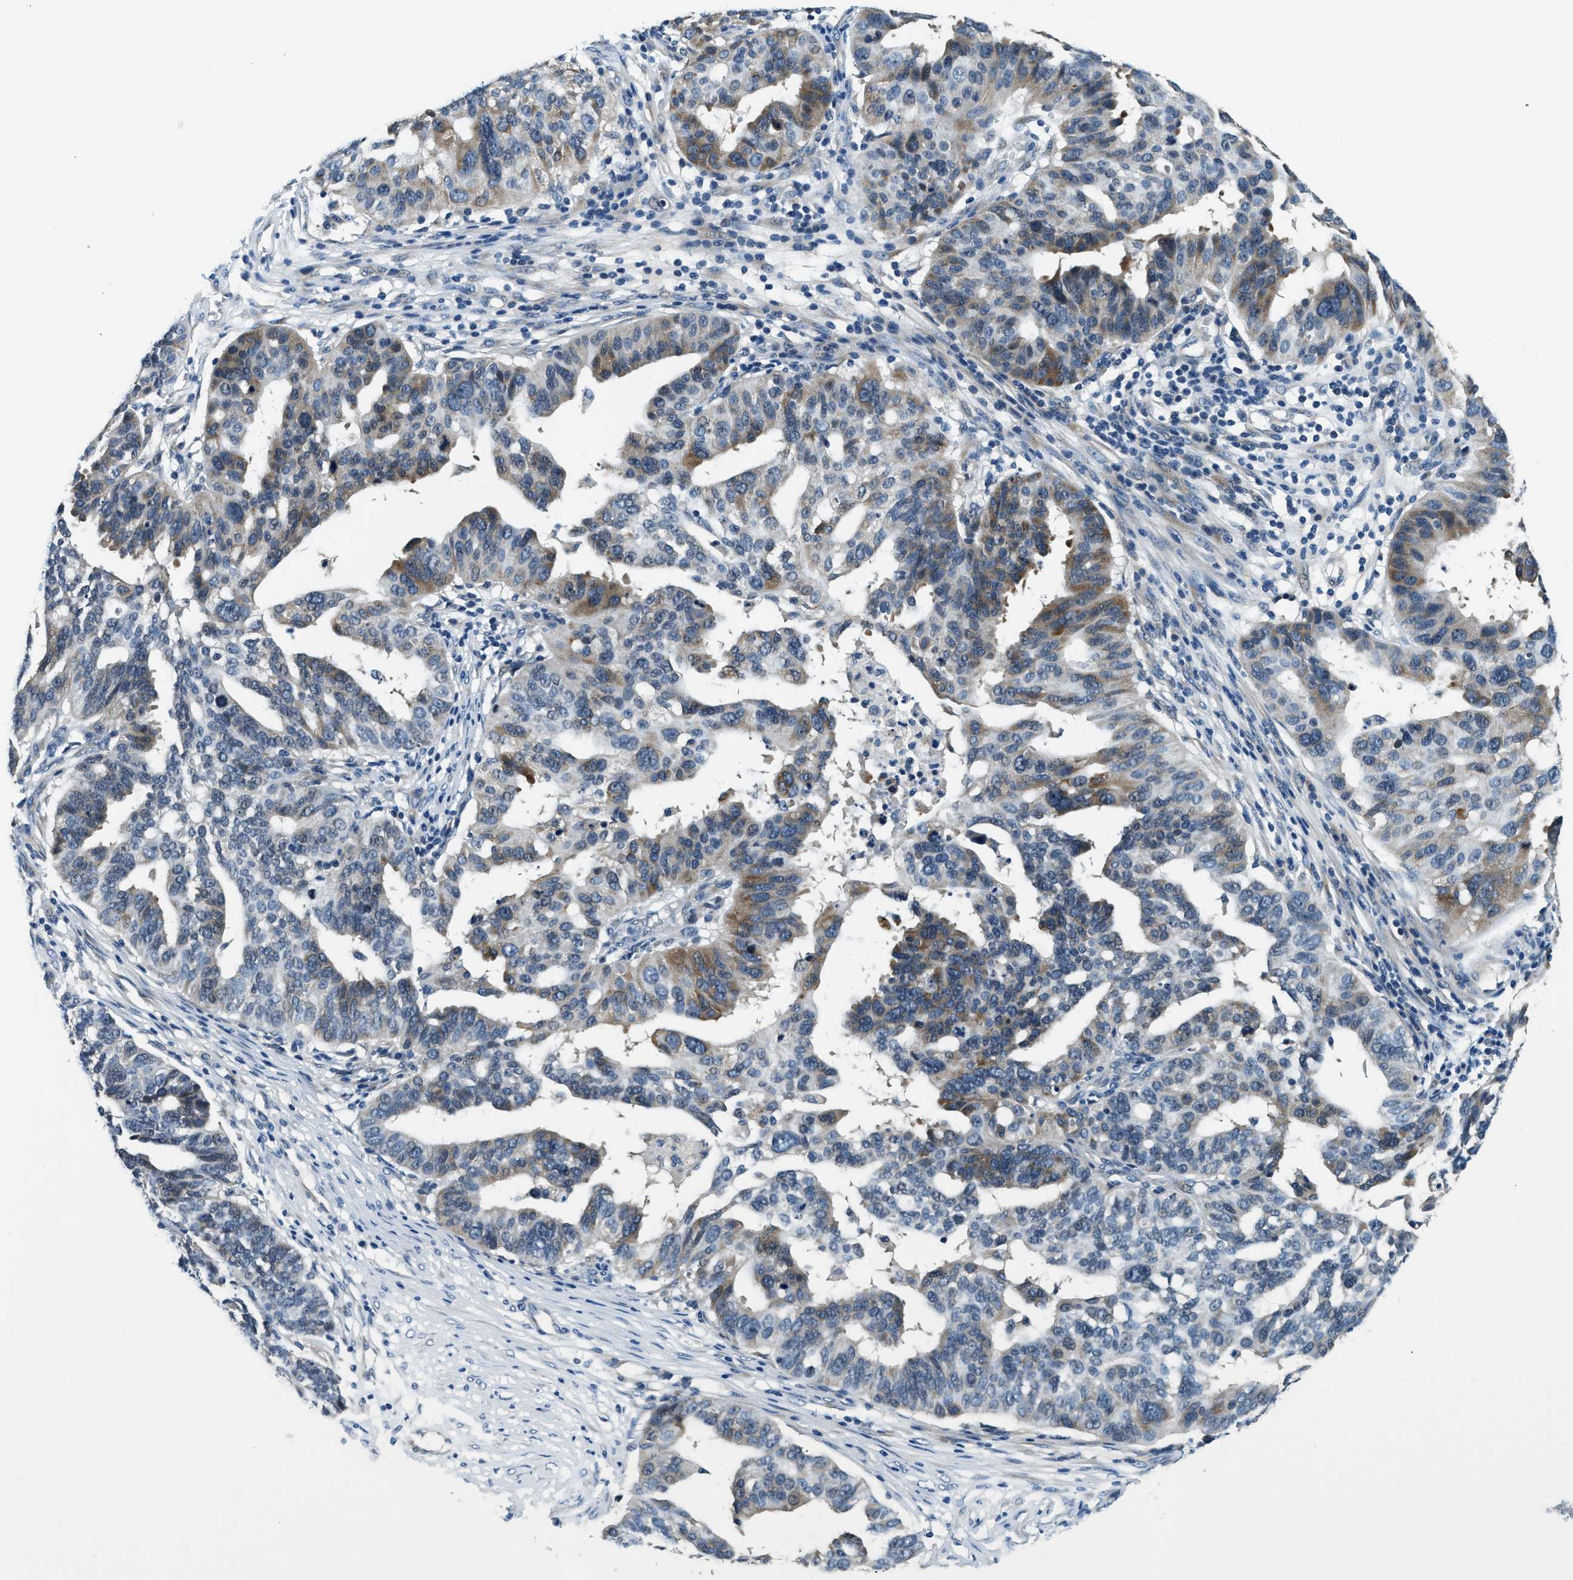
{"staining": {"intensity": "moderate", "quantity": "<25%", "location": "cytoplasmic/membranous"}, "tissue": "ovarian cancer", "cell_type": "Tumor cells", "image_type": "cancer", "snomed": [{"axis": "morphology", "description": "Cystadenocarcinoma, serous, NOS"}, {"axis": "topography", "description": "Ovary"}], "caption": "Human ovarian cancer (serous cystadenocarcinoma) stained with a brown dye reveals moderate cytoplasmic/membranous positive expression in about <25% of tumor cells.", "gene": "YAE1", "patient": {"sex": "female", "age": 59}}